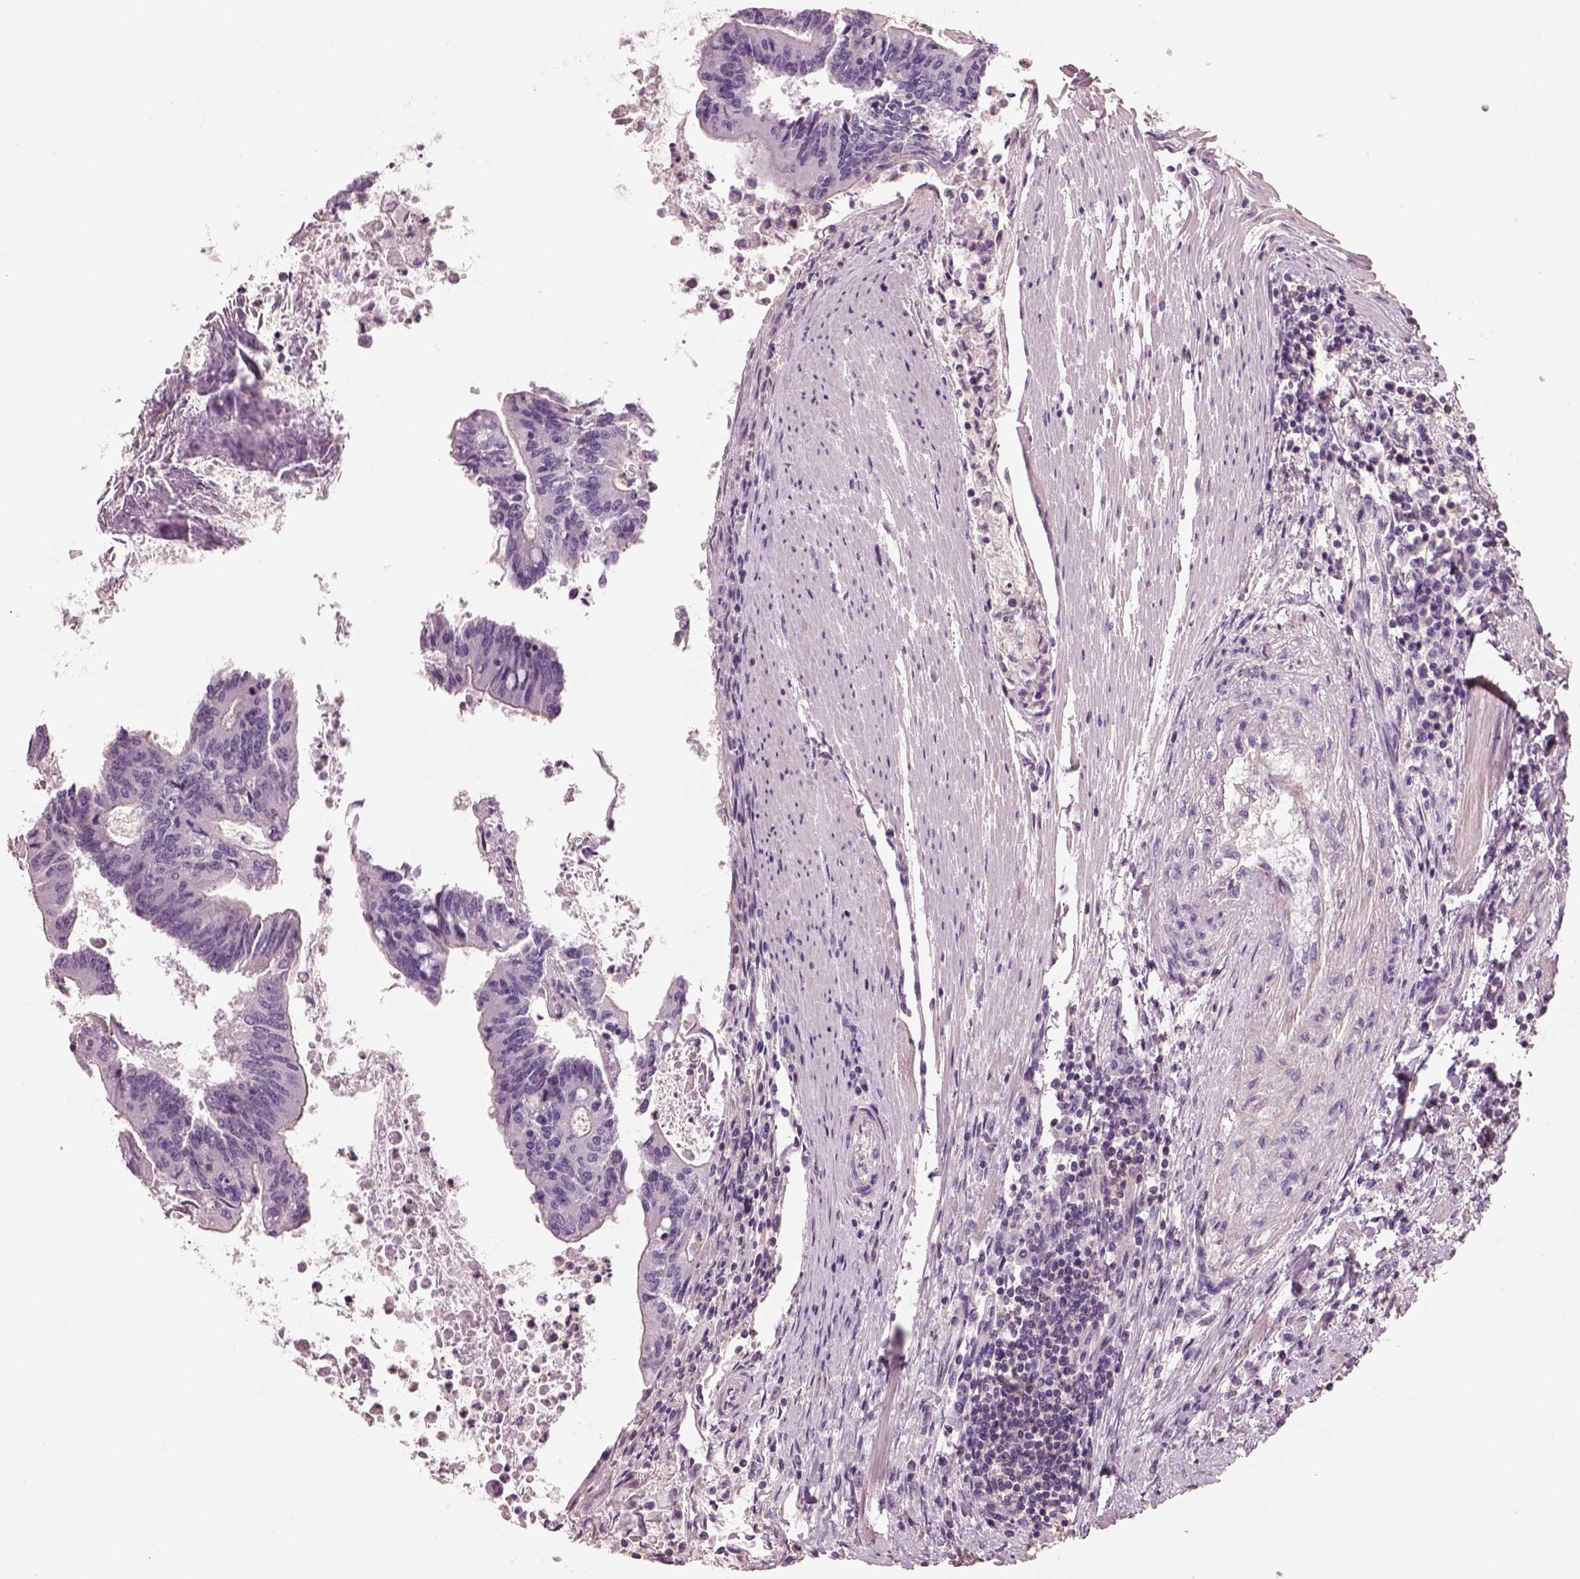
{"staining": {"intensity": "negative", "quantity": "none", "location": "none"}, "tissue": "colorectal cancer", "cell_type": "Tumor cells", "image_type": "cancer", "snomed": [{"axis": "morphology", "description": "Adenocarcinoma, NOS"}, {"axis": "topography", "description": "Colon"}], "caption": "Protein analysis of colorectal adenocarcinoma shows no significant staining in tumor cells.", "gene": "OTUD6A", "patient": {"sex": "female", "age": 70}}